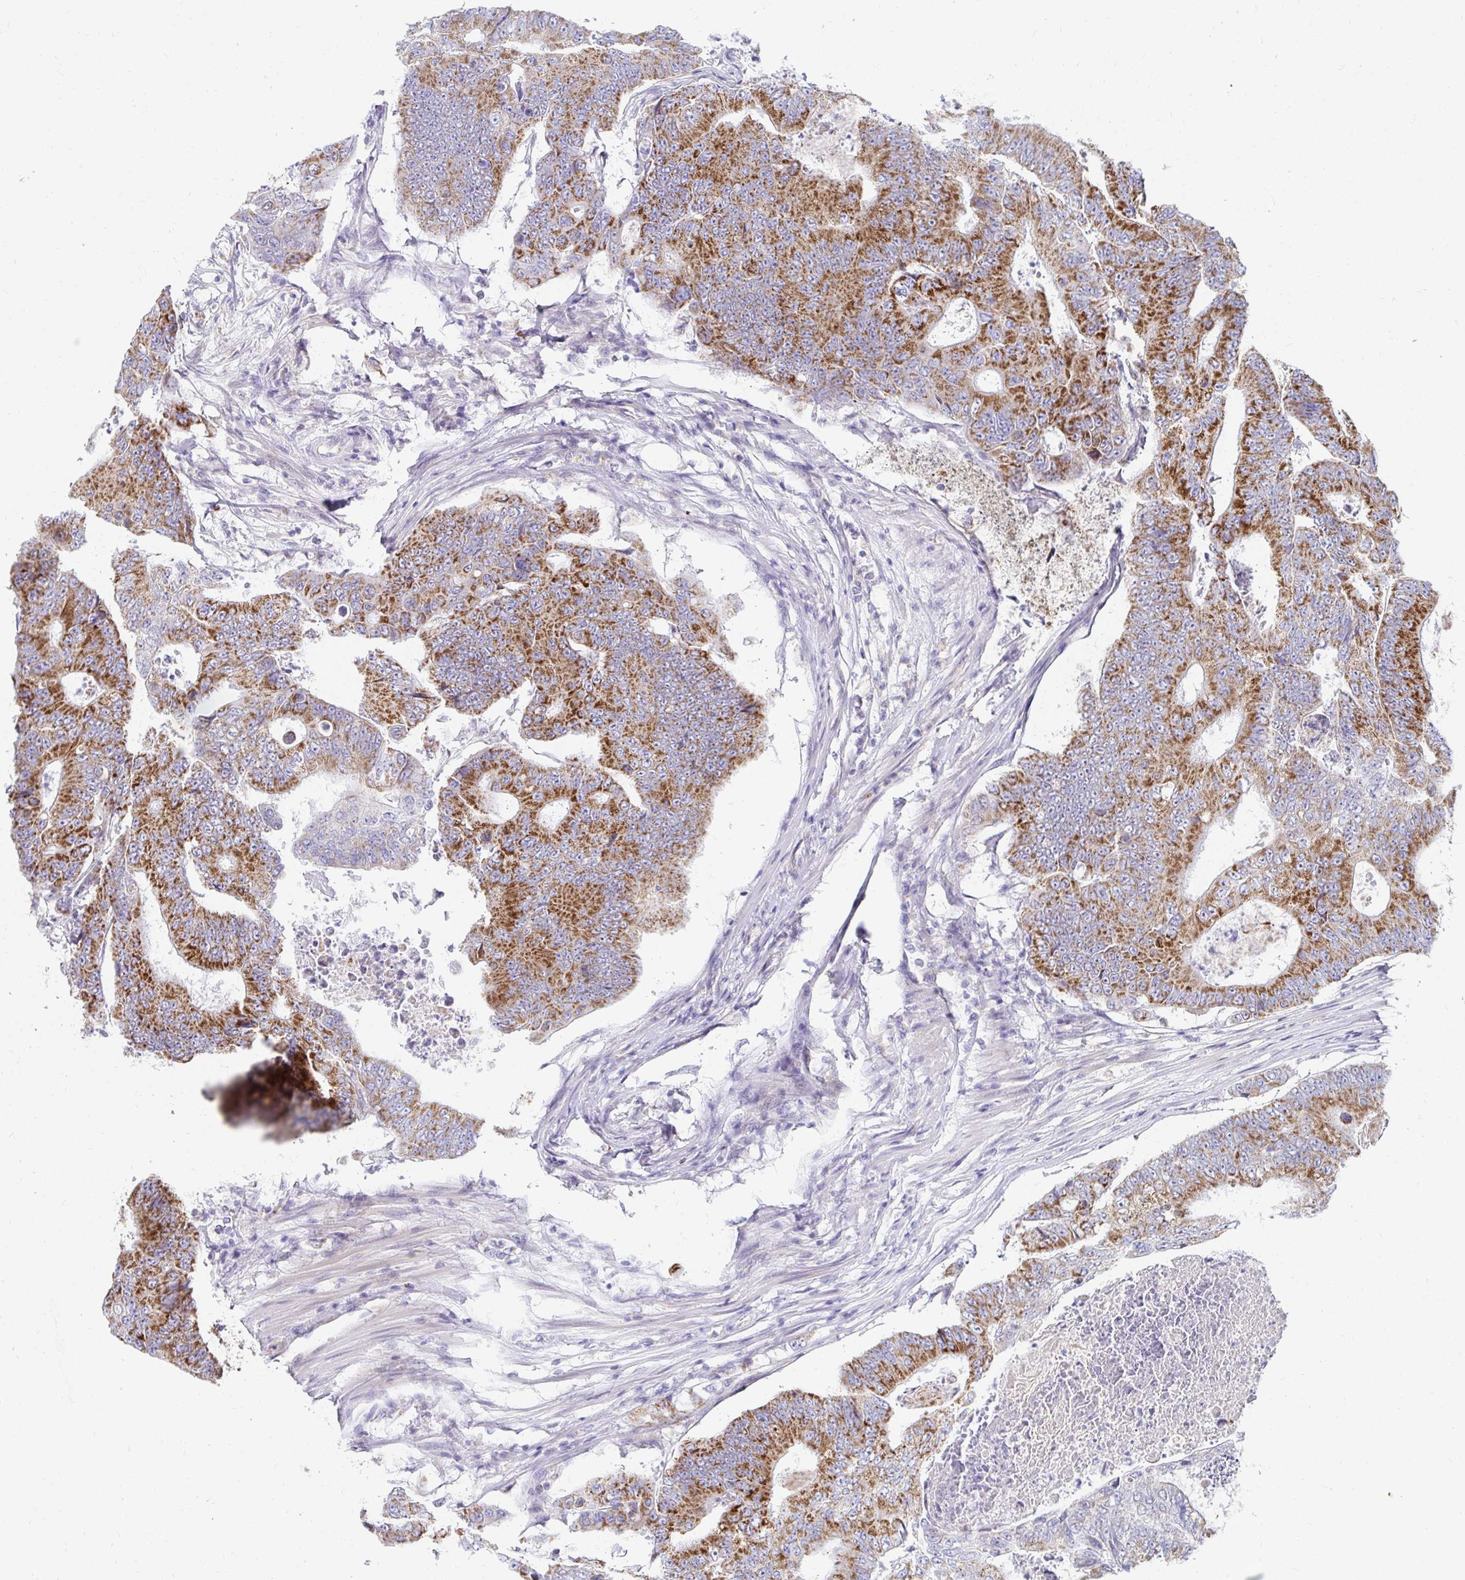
{"staining": {"intensity": "strong", "quantity": ">75%", "location": "cytoplasmic/membranous"}, "tissue": "colorectal cancer", "cell_type": "Tumor cells", "image_type": "cancer", "snomed": [{"axis": "morphology", "description": "Adenocarcinoma, NOS"}, {"axis": "topography", "description": "Colon"}], "caption": "Immunohistochemical staining of human colorectal cancer (adenocarcinoma) reveals high levels of strong cytoplasmic/membranous protein staining in approximately >75% of tumor cells.", "gene": "EXOC5", "patient": {"sex": "female", "age": 48}}